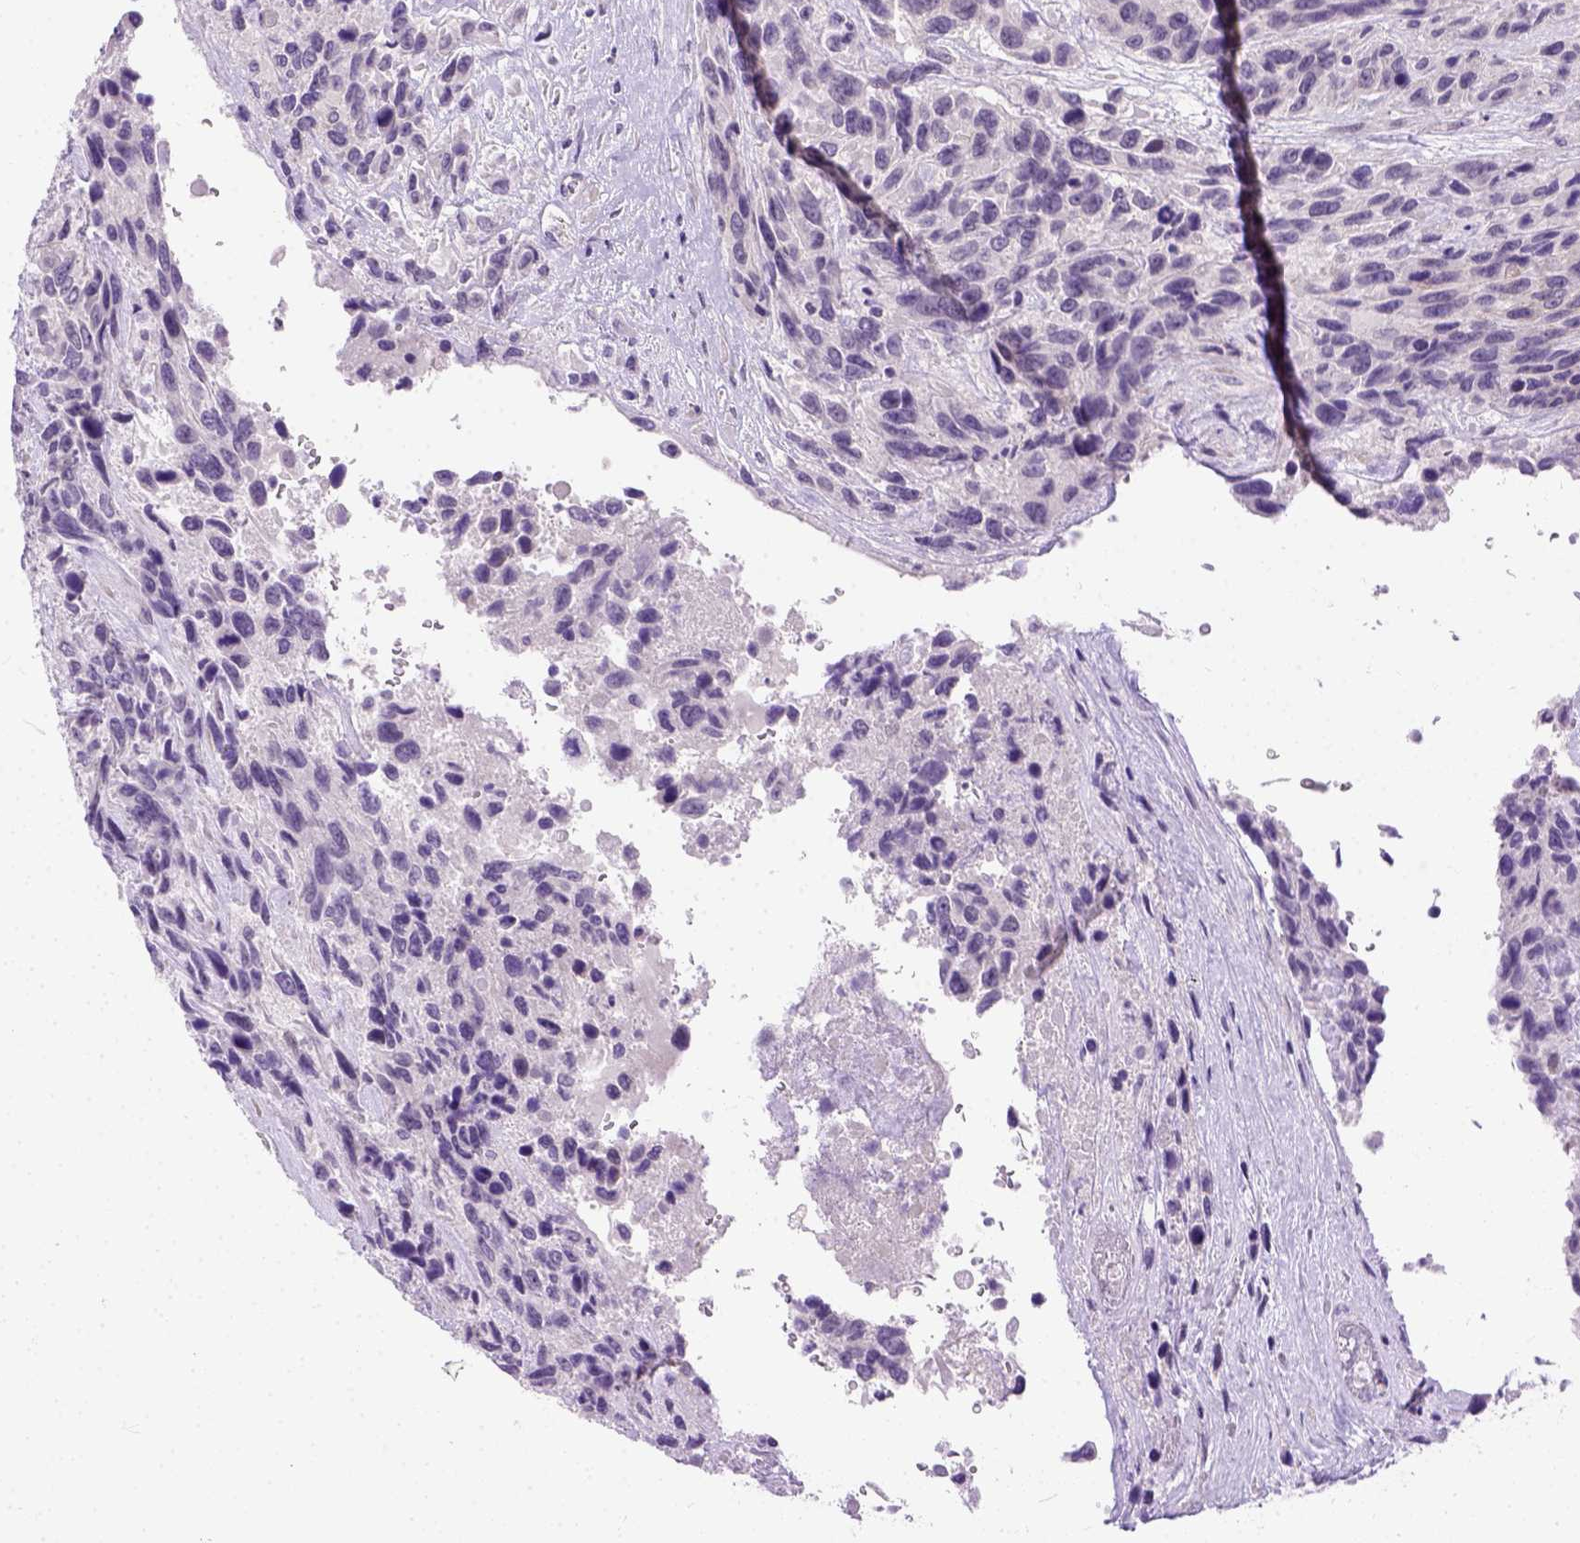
{"staining": {"intensity": "negative", "quantity": "none", "location": "none"}, "tissue": "urothelial cancer", "cell_type": "Tumor cells", "image_type": "cancer", "snomed": [{"axis": "morphology", "description": "Urothelial carcinoma, High grade"}, {"axis": "topography", "description": "Urinary bladder"}], "caption": "The IHC image has no significant staining in tumor cells of high-grade urothelial carcinoma tissue. (Brightfield microscopy of DAB IHC at high magnification).", "gene": "FAM184B", "patient": {"sex": "female", "age": 70}}